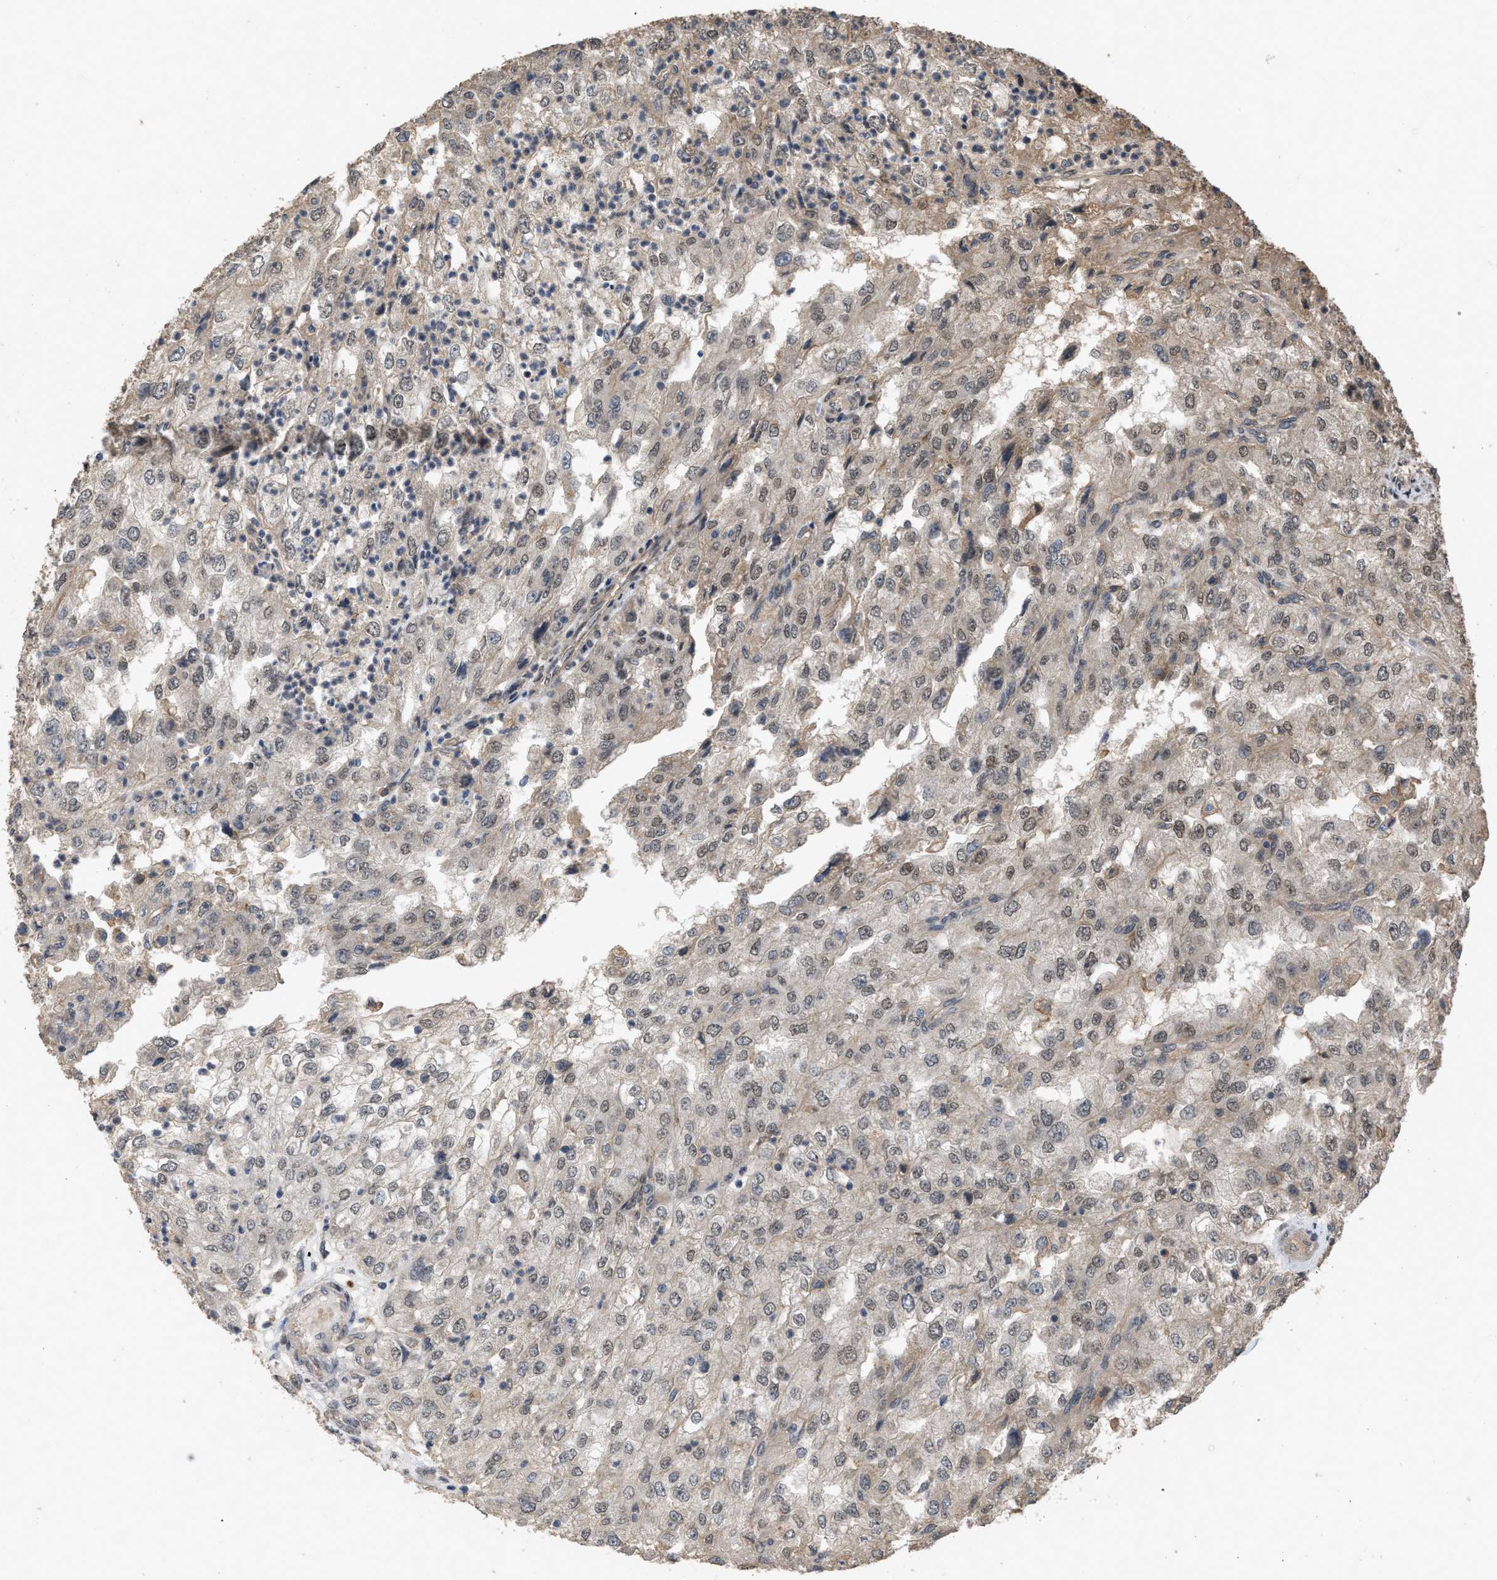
{"staining": {"intensity": "weak", "quantity": ">75%", "location": "cytoplasmic/membranous,nuclear"}, "tissue": "renal cancer", "cell_type": "Tumor cells", "image_type": "cancer", "snomed": [{"axis": "morphology", "description": "Adenocarcinoma, NOS"}, {"axis": "topography", "description": "Kidney"}], "caption": "Human renal adenocarcinoma stained with a brown dye exhibits weak cytoplasmic/membranous and nuclear positive staining in about >75% of tumor cells.", "gene": "UTRN", "patient": {"sex": "female", "age": 54}}